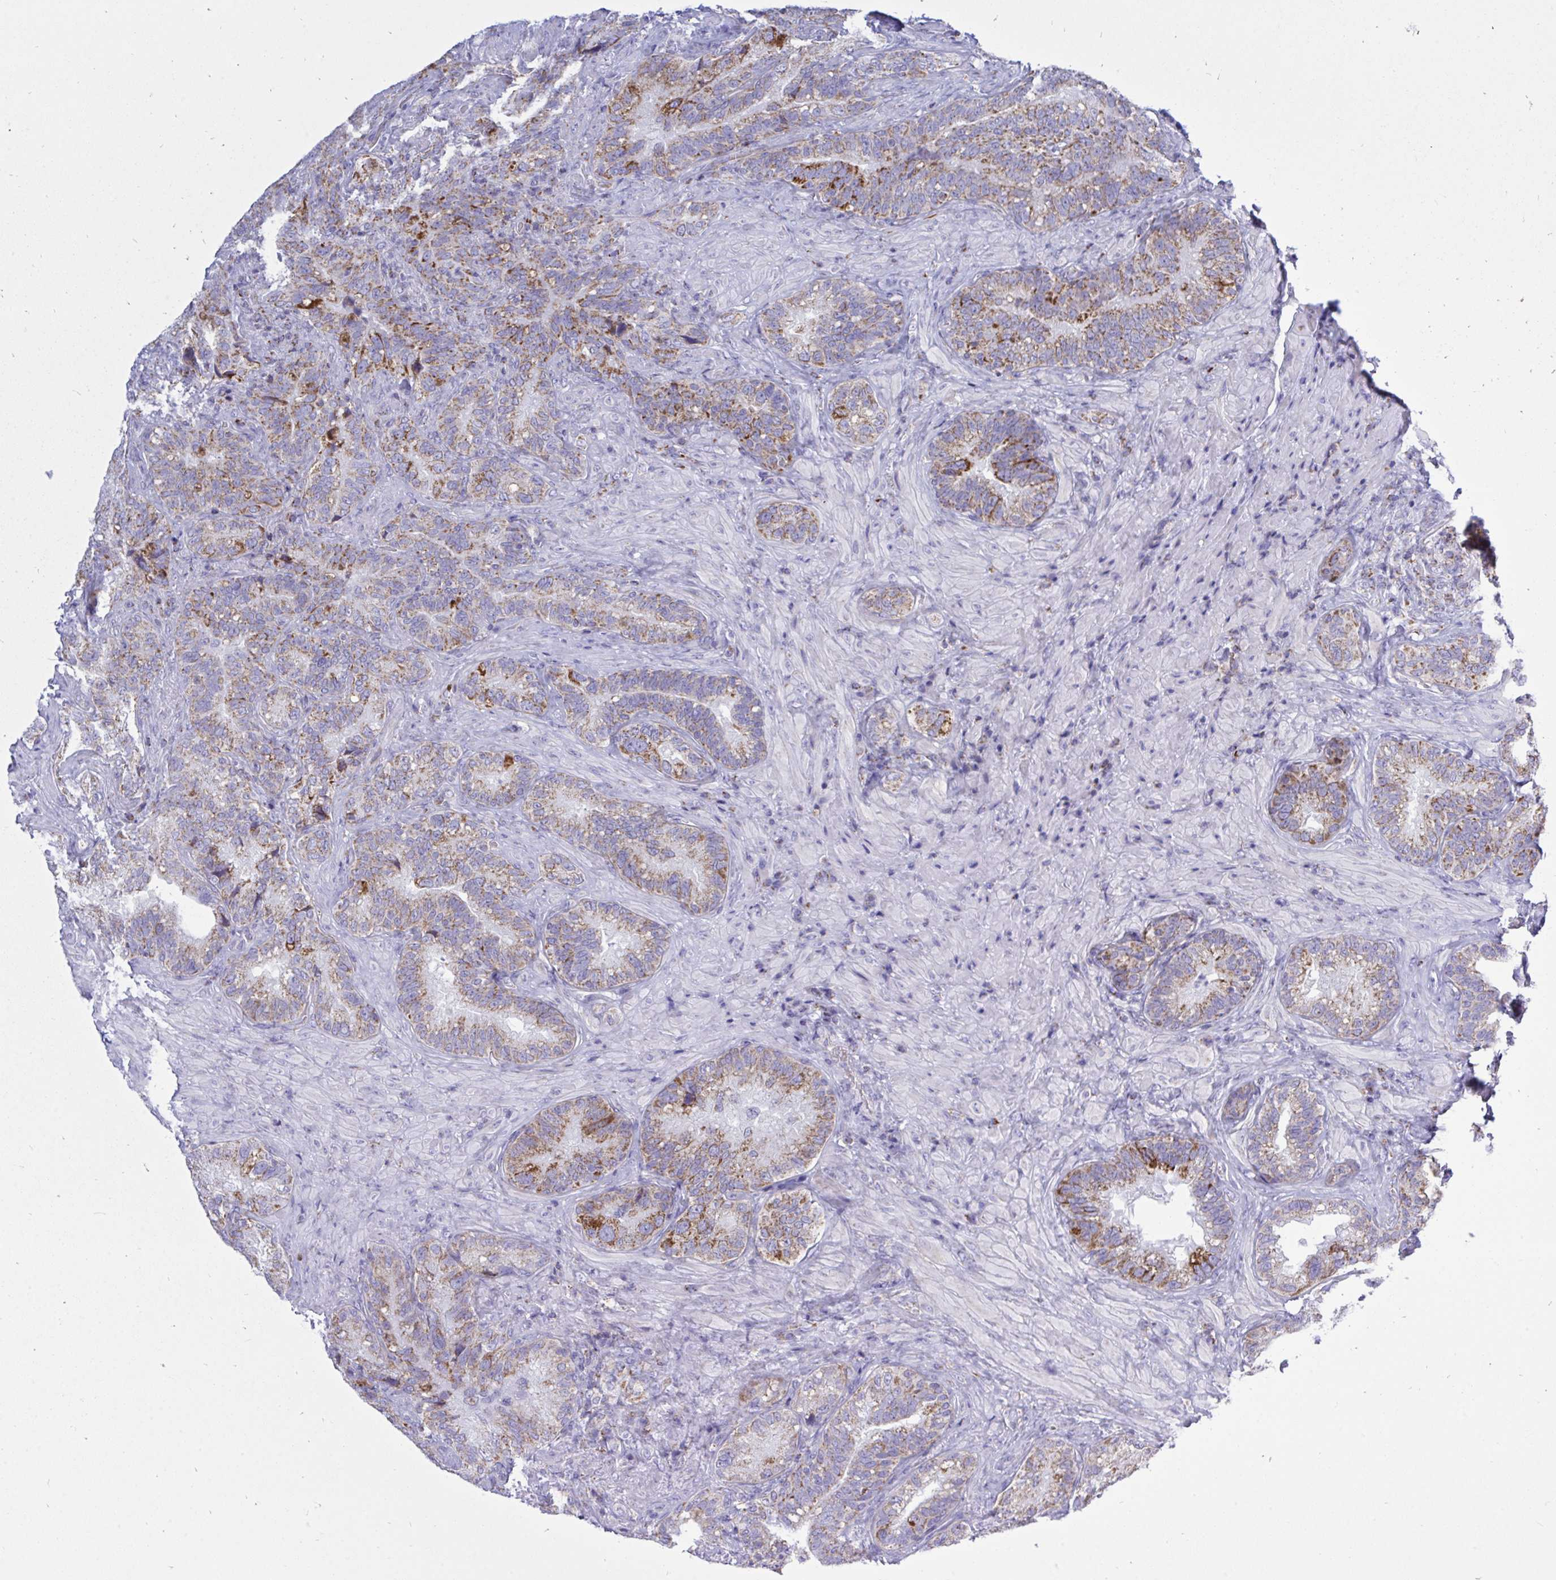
{"staining": {"intensity": "moderate", "quantity": "25%-75%", "location": "cytoplasmic/membranous"}, "tissue": "seminal vesicle", "cell_type": "Glandular cells", "image_type": "normal", "snomed": [{"axis": "morphology", "description": "Normal tissue, NOS"}, {"axis": "topography", "description": "Seminal veicle"}], "caption": "This photomicrograph reveals immunohistochemistry (IHC) staining of benign seminal vesicle, with medium moderate cytoplasmic/membranous expression in about 25%-75% of glandular cells.", "gene": "HSPE1", "patient": {"sex": "male", "age": 68}}